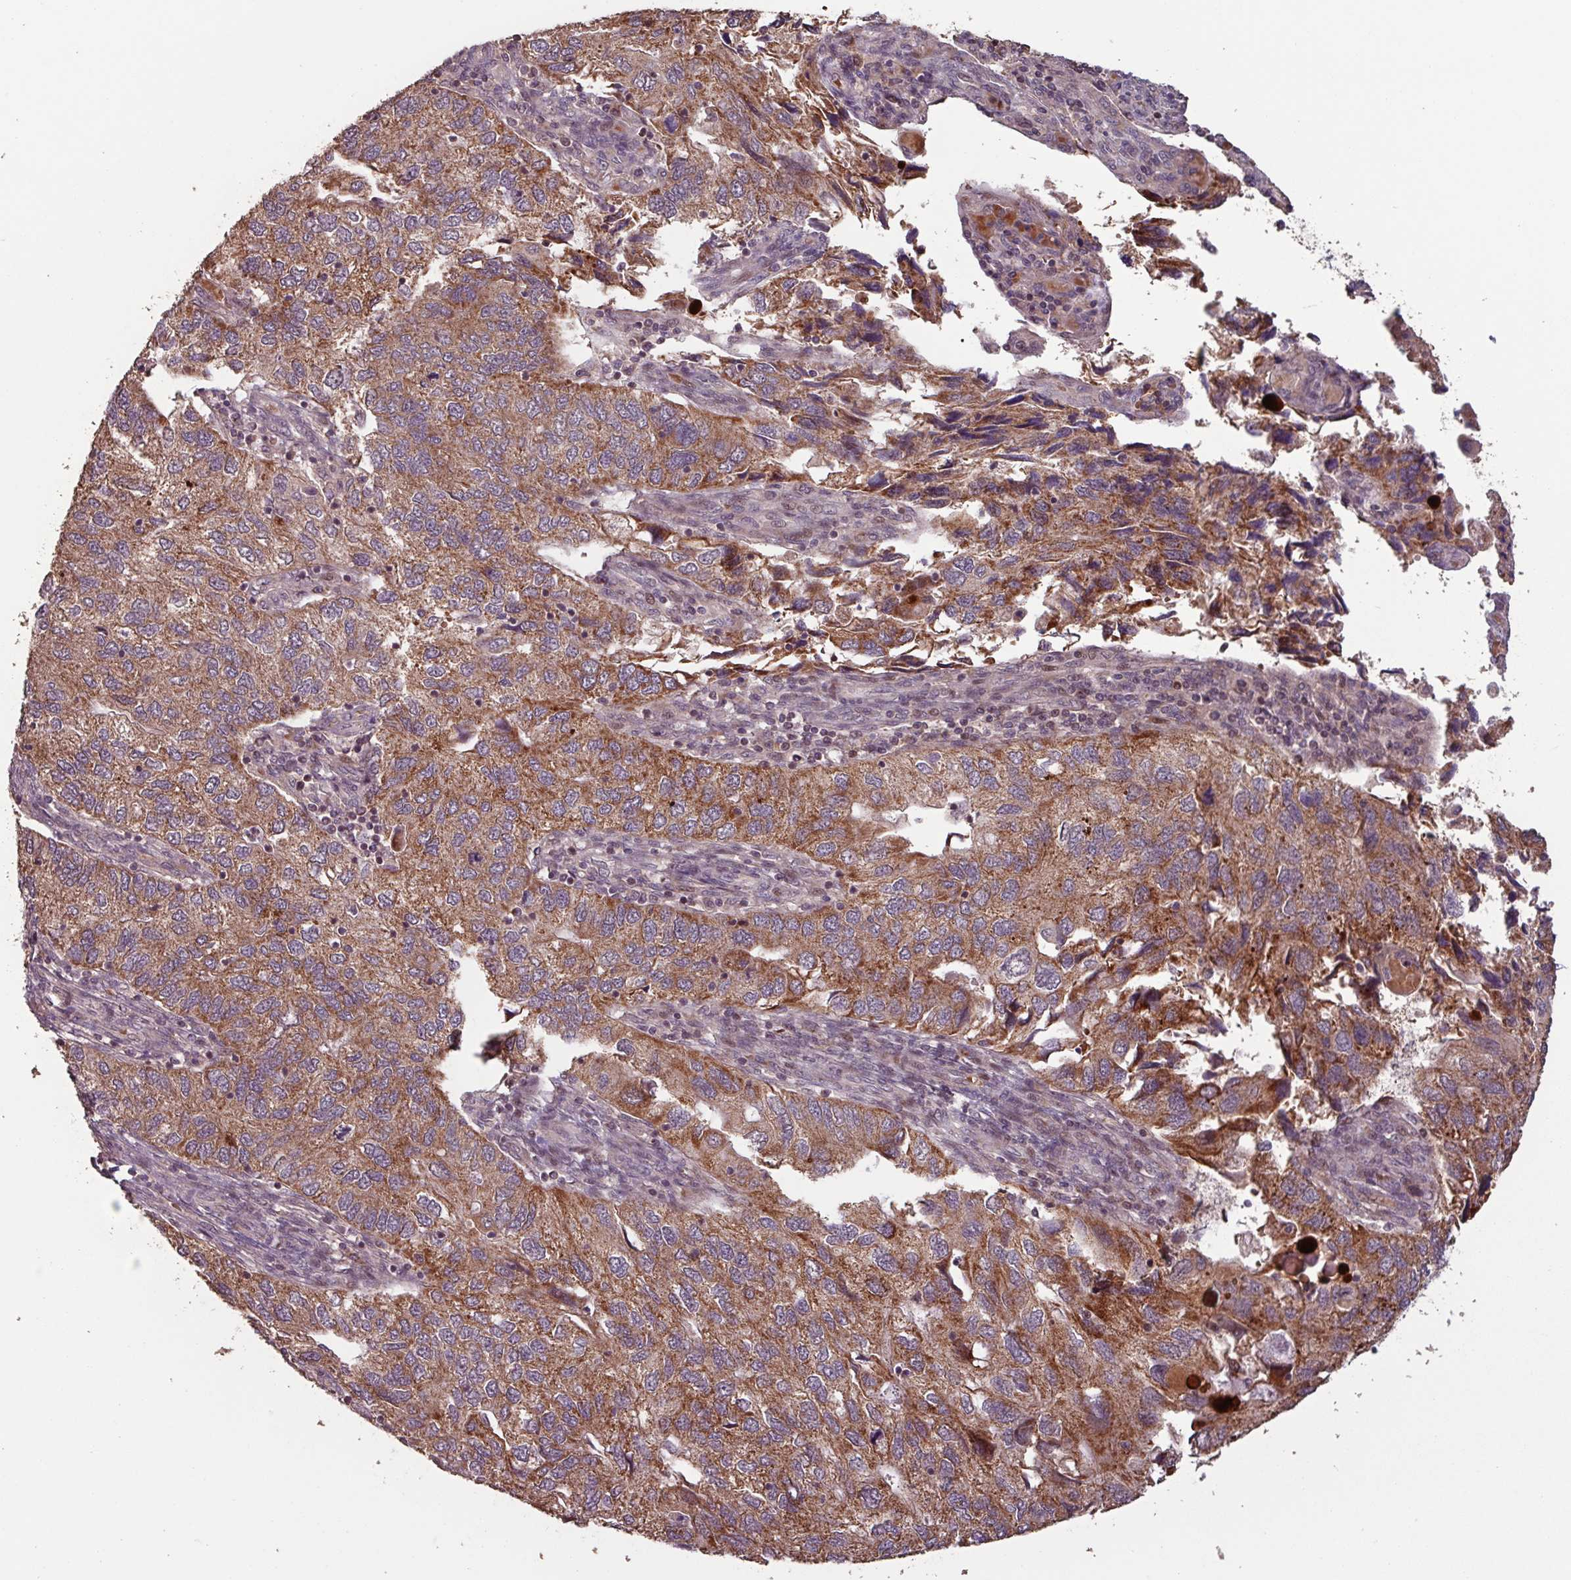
{"staining": {"intensity": "strong", "quantity": "25%-75%", "location": "cytoplasmic/membranous"}, "tissue": "endometrial cancer", "cell_type": "Tumor cells", "image_type": "cancer", "snomed": [{"axis": "morphology", "description": "Carcinoma, NOS"}, {"axis": "topography", "description": "Uterus"}], "caption": "Endometrial carcinoma was stained to show a protein in brown. There is high levels of strong cytoplasmic/membranous staining in approximately 25%-75% of tumor cells.", "gene": "TMEM88", "patient": {"sex": "female", "age": 76}}